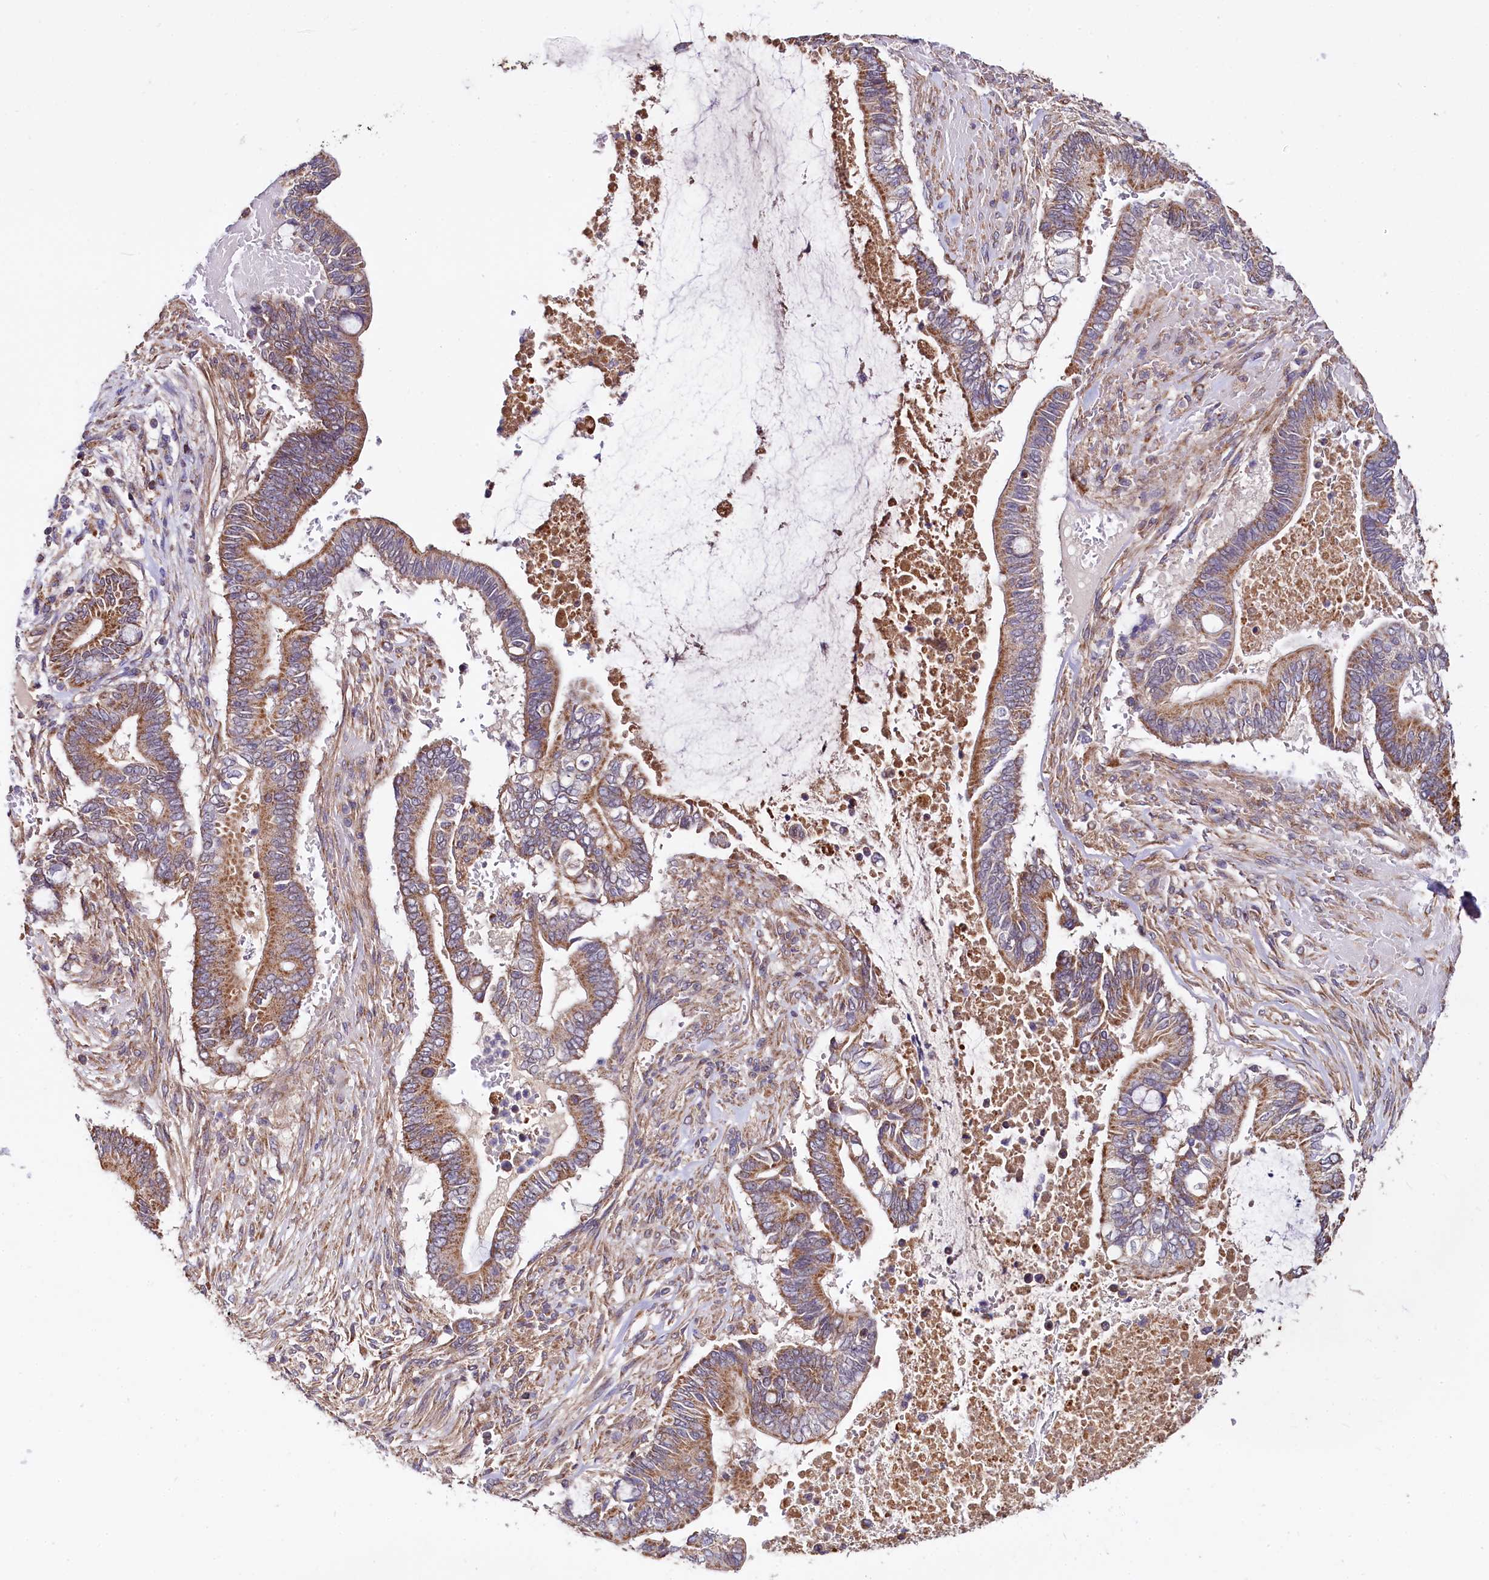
{"staining": {"intensity": "moderate", "quantity": ">75%", "location": "cytoplasmic/membranous"}, "tissue": "pancreatic cancer", "cell_type": "Tumor cells", "image_type": "cancer", "snomed": [{"axis": "morphology", "description": "Adenocarcinoma, NOS"}, {"axis": "topography", "description": "Pancreas"}], "caption": "Tumor cells show moderate cytoplasmic/membranous expression in approximately >75% of cells in pancreatic adenocarcinoma. The staining is performed using DAB brown chromogen to label protein expression. The nuclei are counter-stained blue using hematoxylin.", "gene": "SPRYD3", "patient": {"sex": "male", "age": 68}}